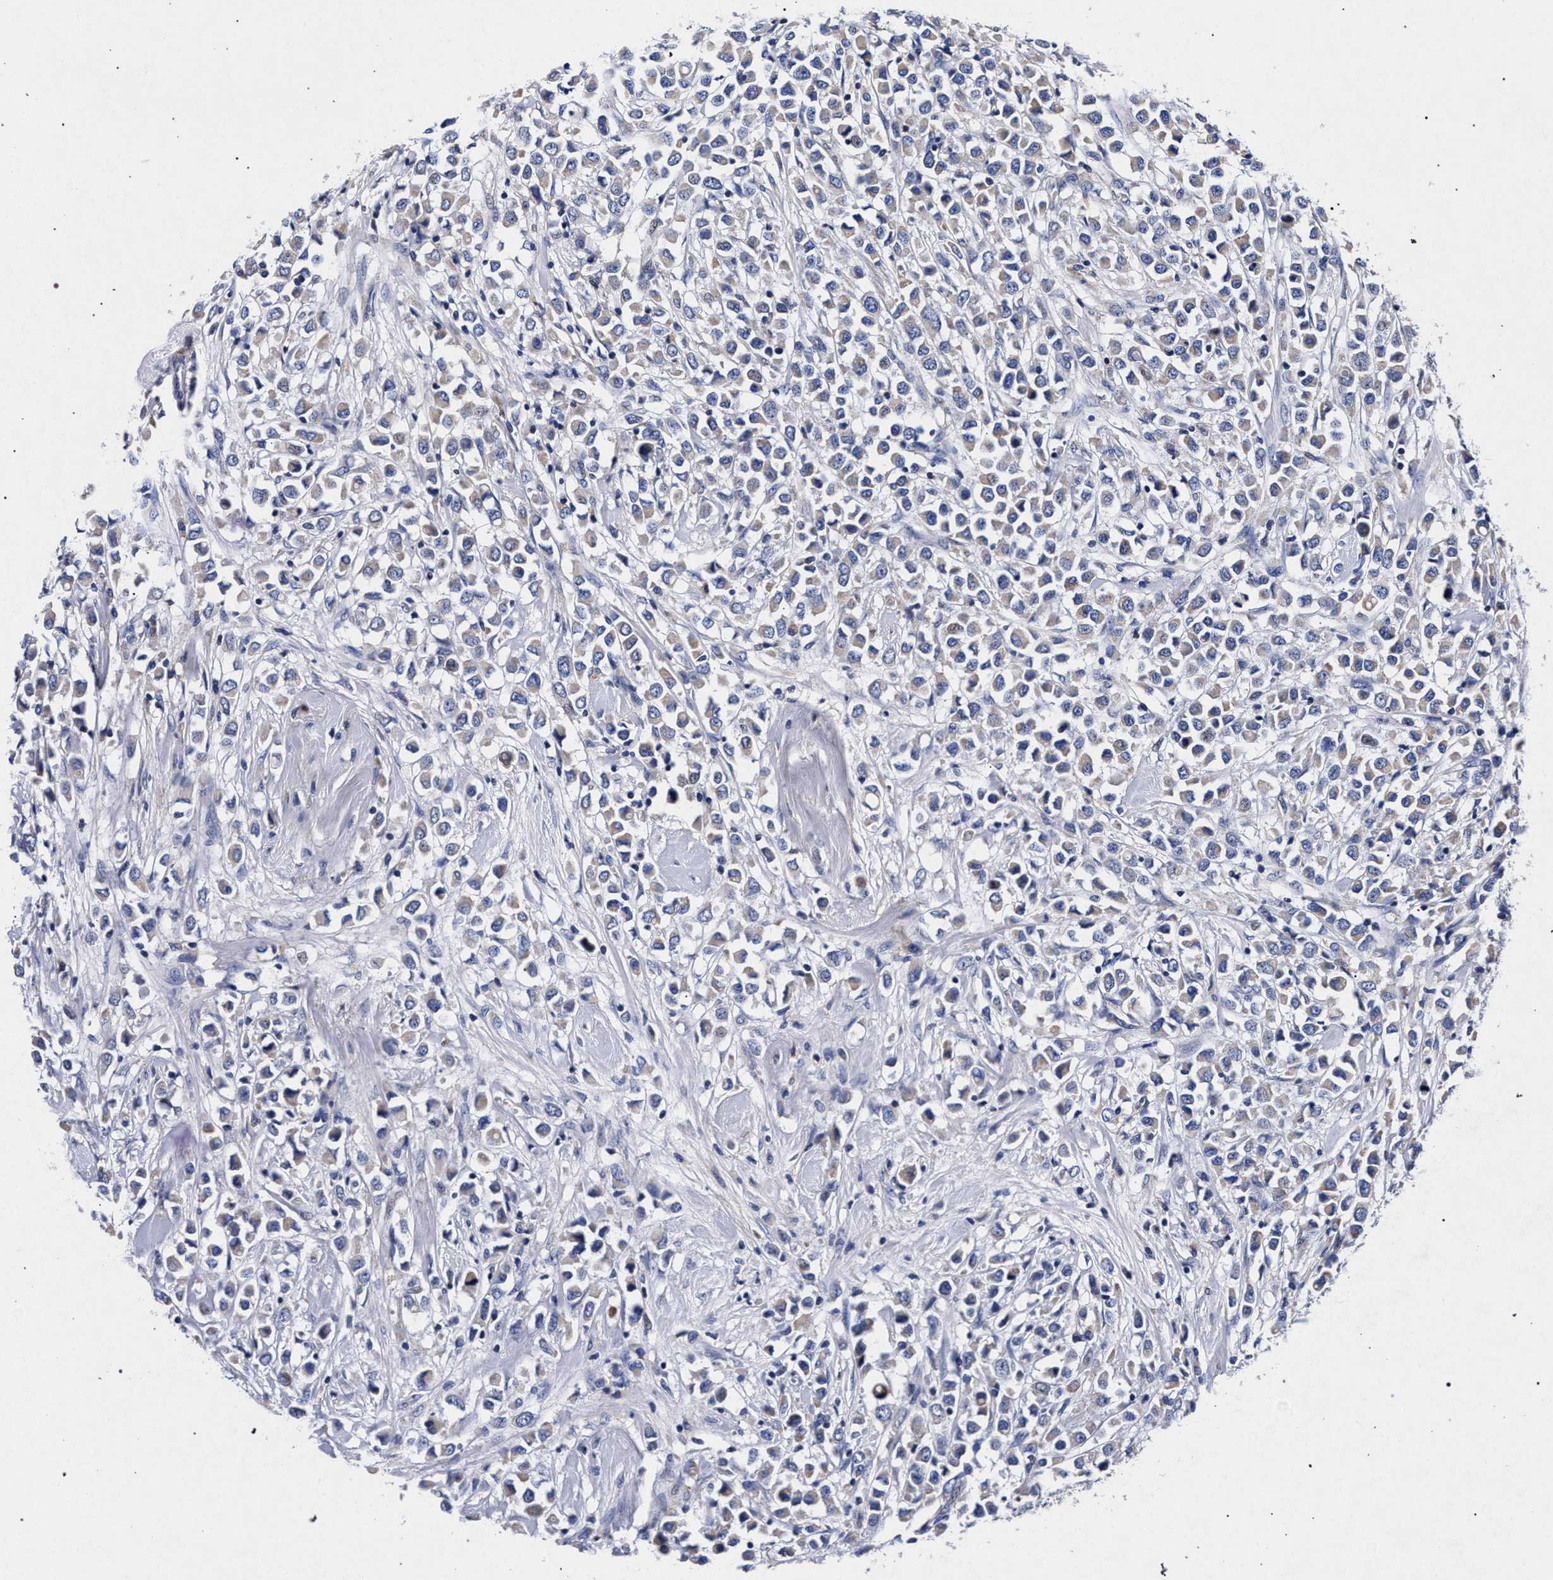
{"staining": {"intensity": "negative", "quantity": "none", "location": "none"}, "tissue": "breast cancer", "cell_type": "Tumor cells", "image_type": "cancer", "snomed": [{"axis": "morphology", "description": "Duct carcinoma"}, {"axis": "topography", "description": "Breast"}], "caption": "Micrograph shows no significant protein positivity in tumor cells of breast cancer (invasive ductal carcinoma). The staining is performed using DAB brown chromogen with nuclei counter-stained in using hematoxylin.", "gene": "HSD17B14", "patient": {"sex": "female", "age": 61}}